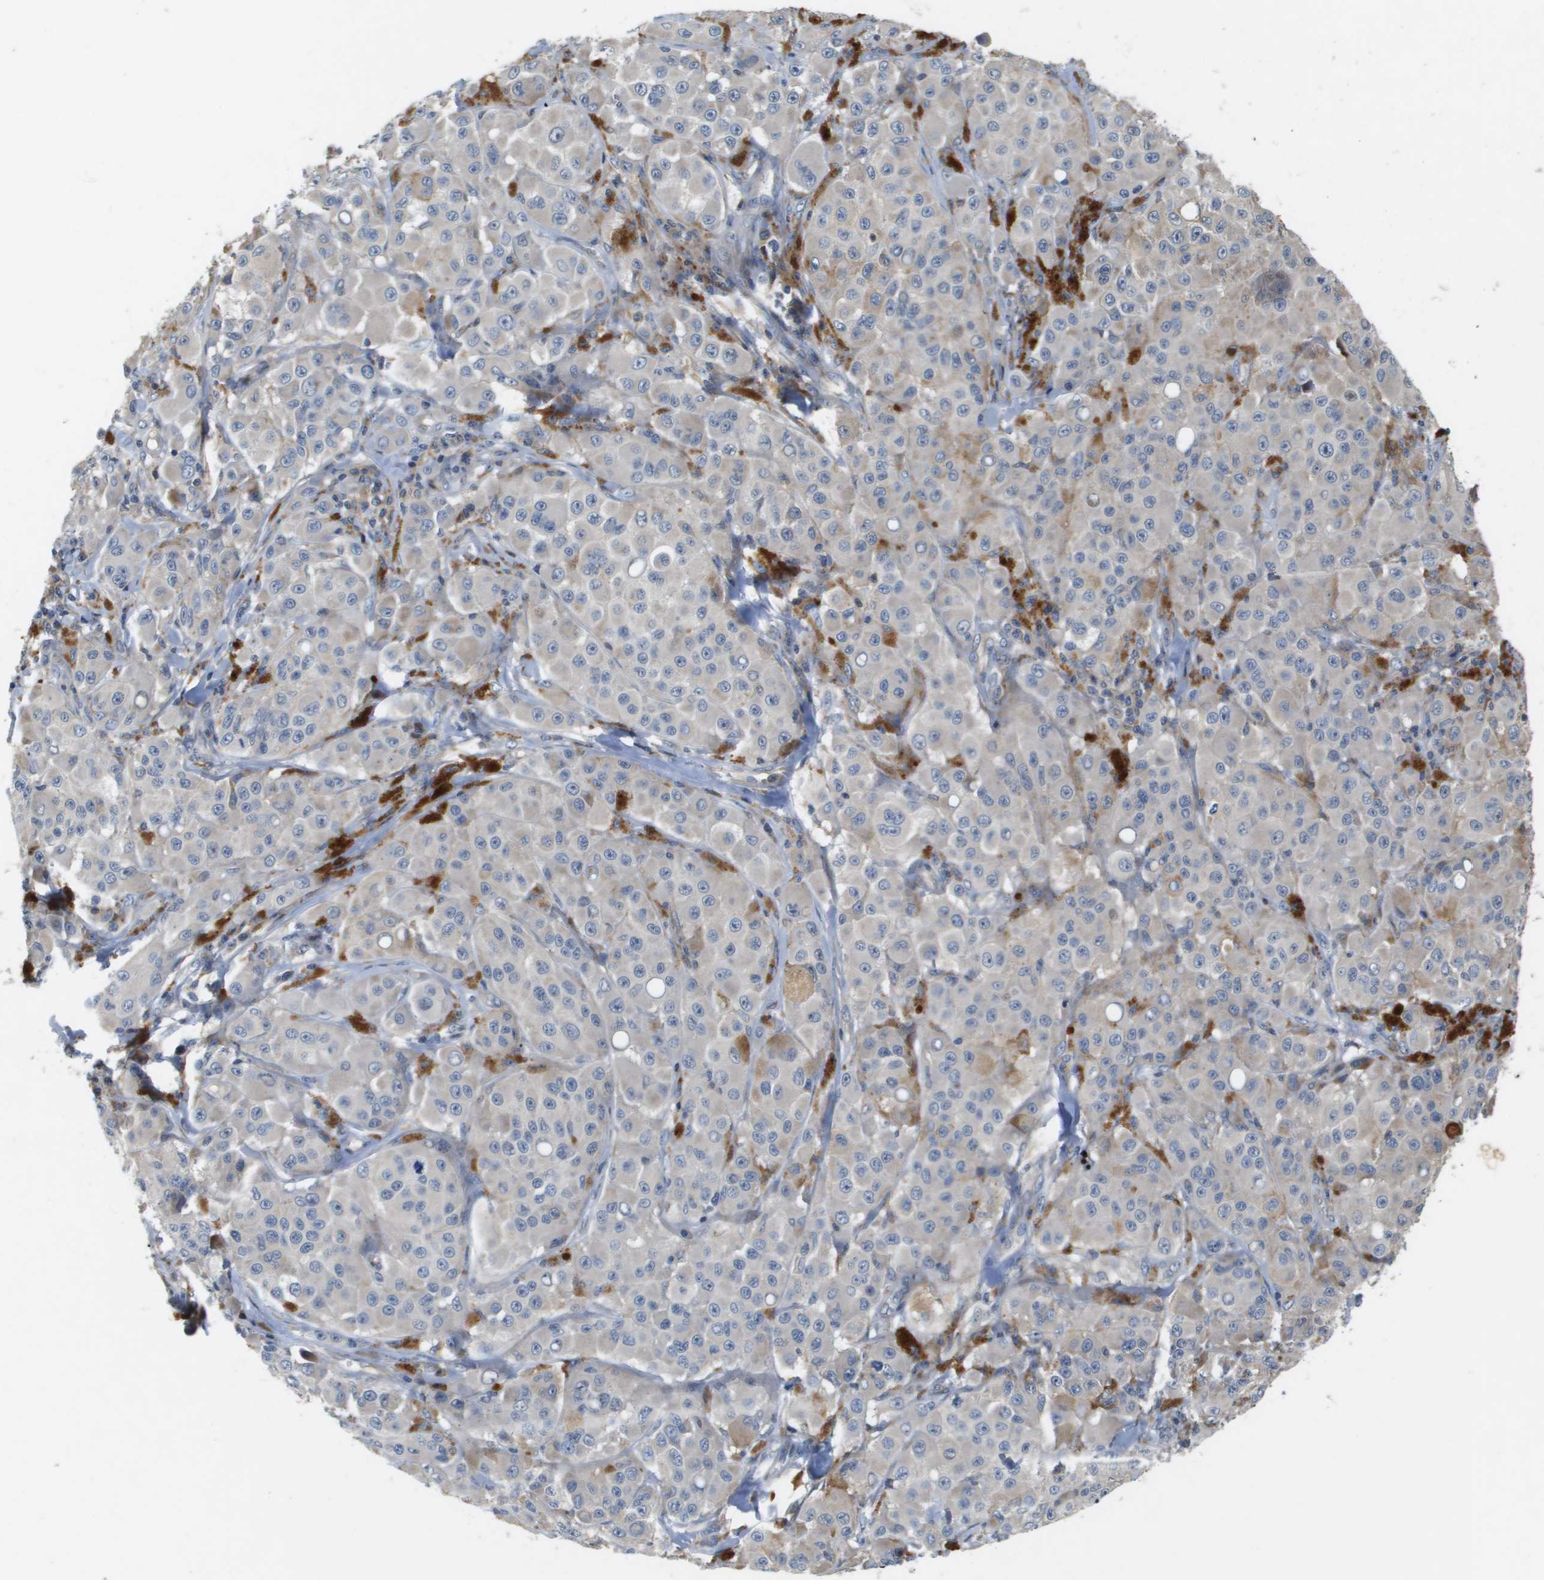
{"staining": {"intensity": "weak", "quantity": "<25%", "location": "cytoplasmic/membranous"}, "tissue": "melanoma", "cell_type": "Tumor cells", "image_type": "cancer", "snomed": [{"axis": "morphology", "description": "Malignant melanoma, NOS"}, {"axis": "topography", "description": "Skin"}], "caption": "The photomicrograph exhibits no staining of tumor cells in melanoma.", "gene": "SCN4B", "patient": {"sex": "male", "age": 84}}